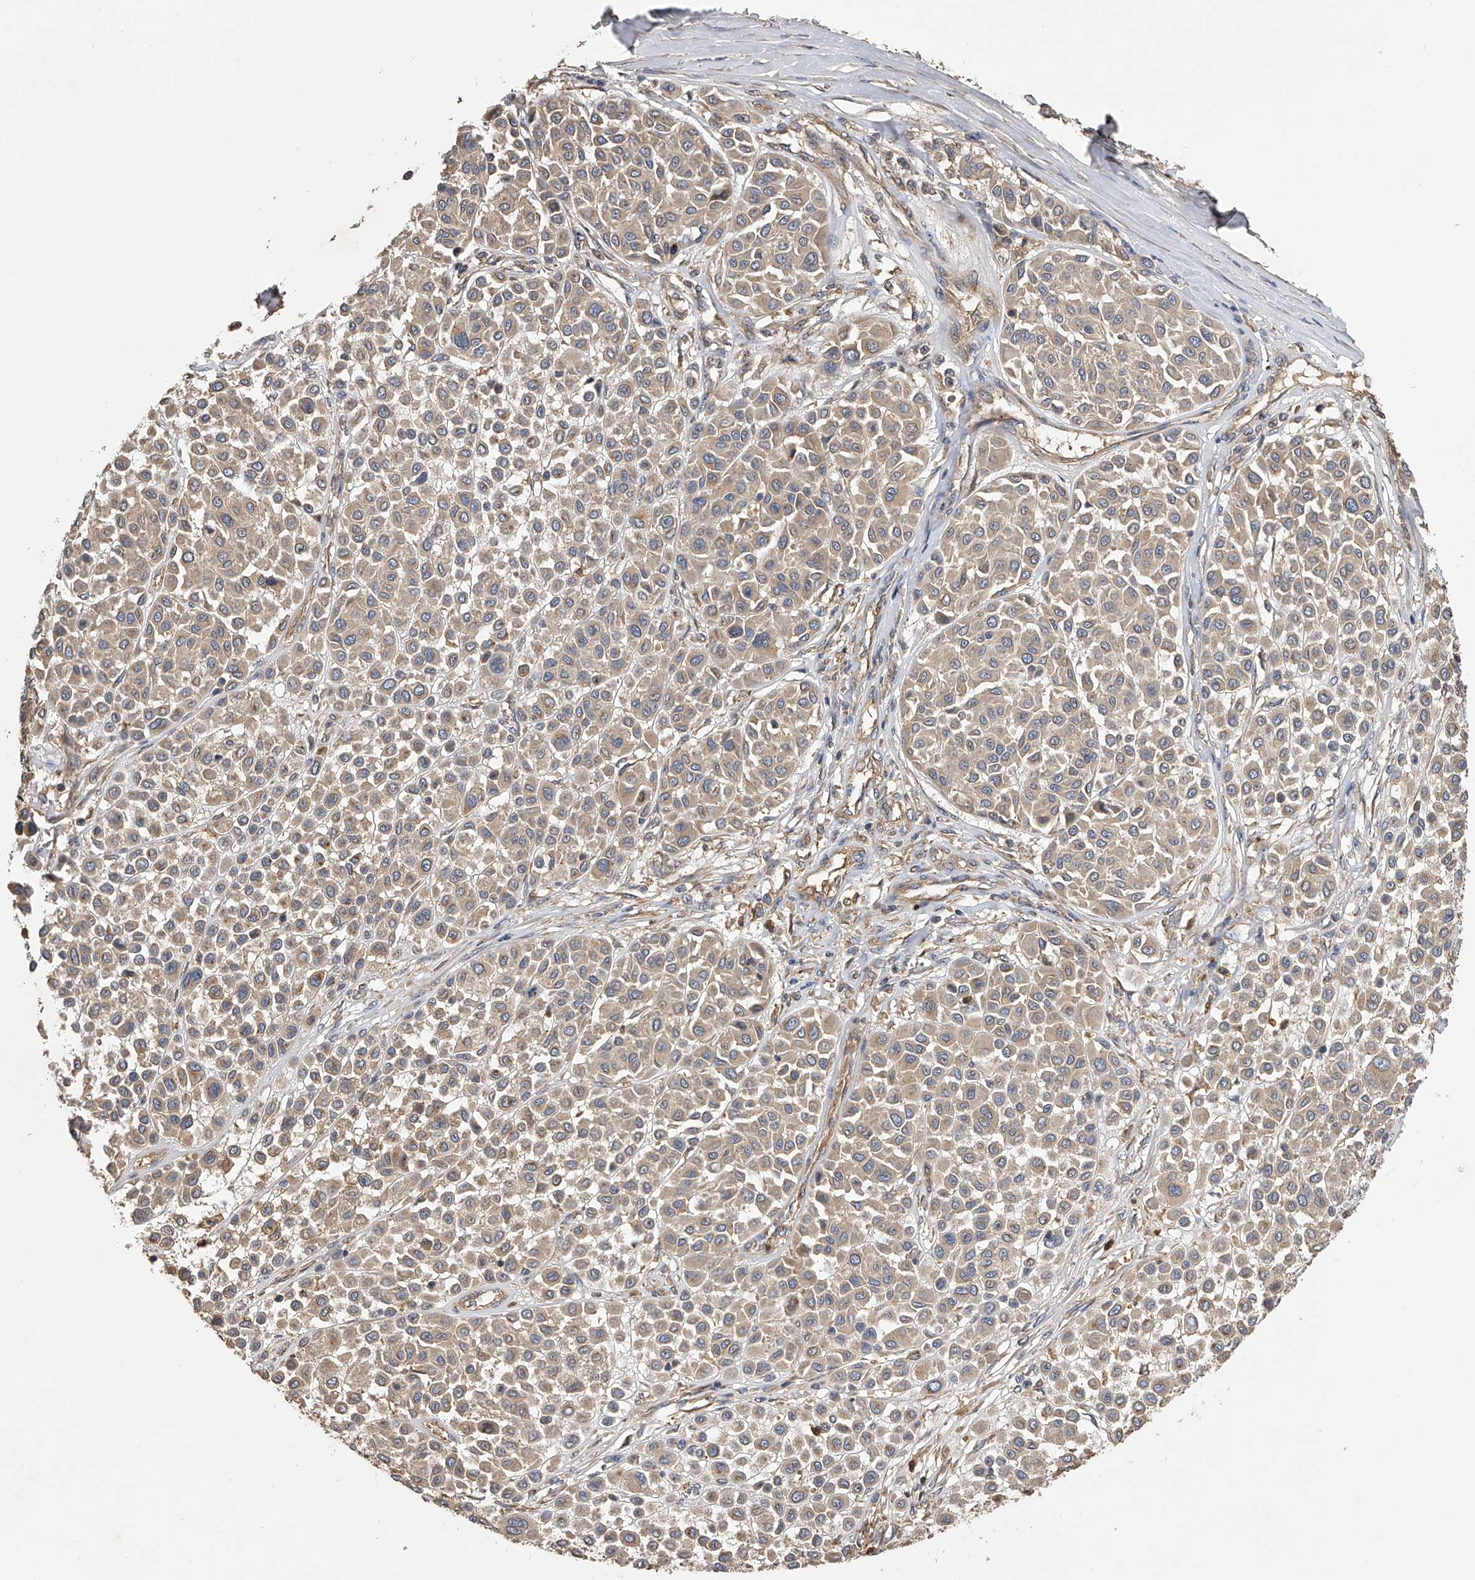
{"staining": {"intensity": "weak", "quantity": ">75%", "location": "cytoplasmic/membranous"}, "tissue": "melanoma", "cell_type": "Tumor cells", "image_type": "cancer", "snomed": [{"axis": "morphology", "description": "Malignant melanoma, Metastatic site"}, {"axis": "topography", "description": "Soft tissue"}], "caption": "A brown stain labels weak cytoplasmic/membranous expression of a protein in human melanoma tumor cells.", "gene": "PTPRA", "patient": {"sex": "male", "age": 41}}